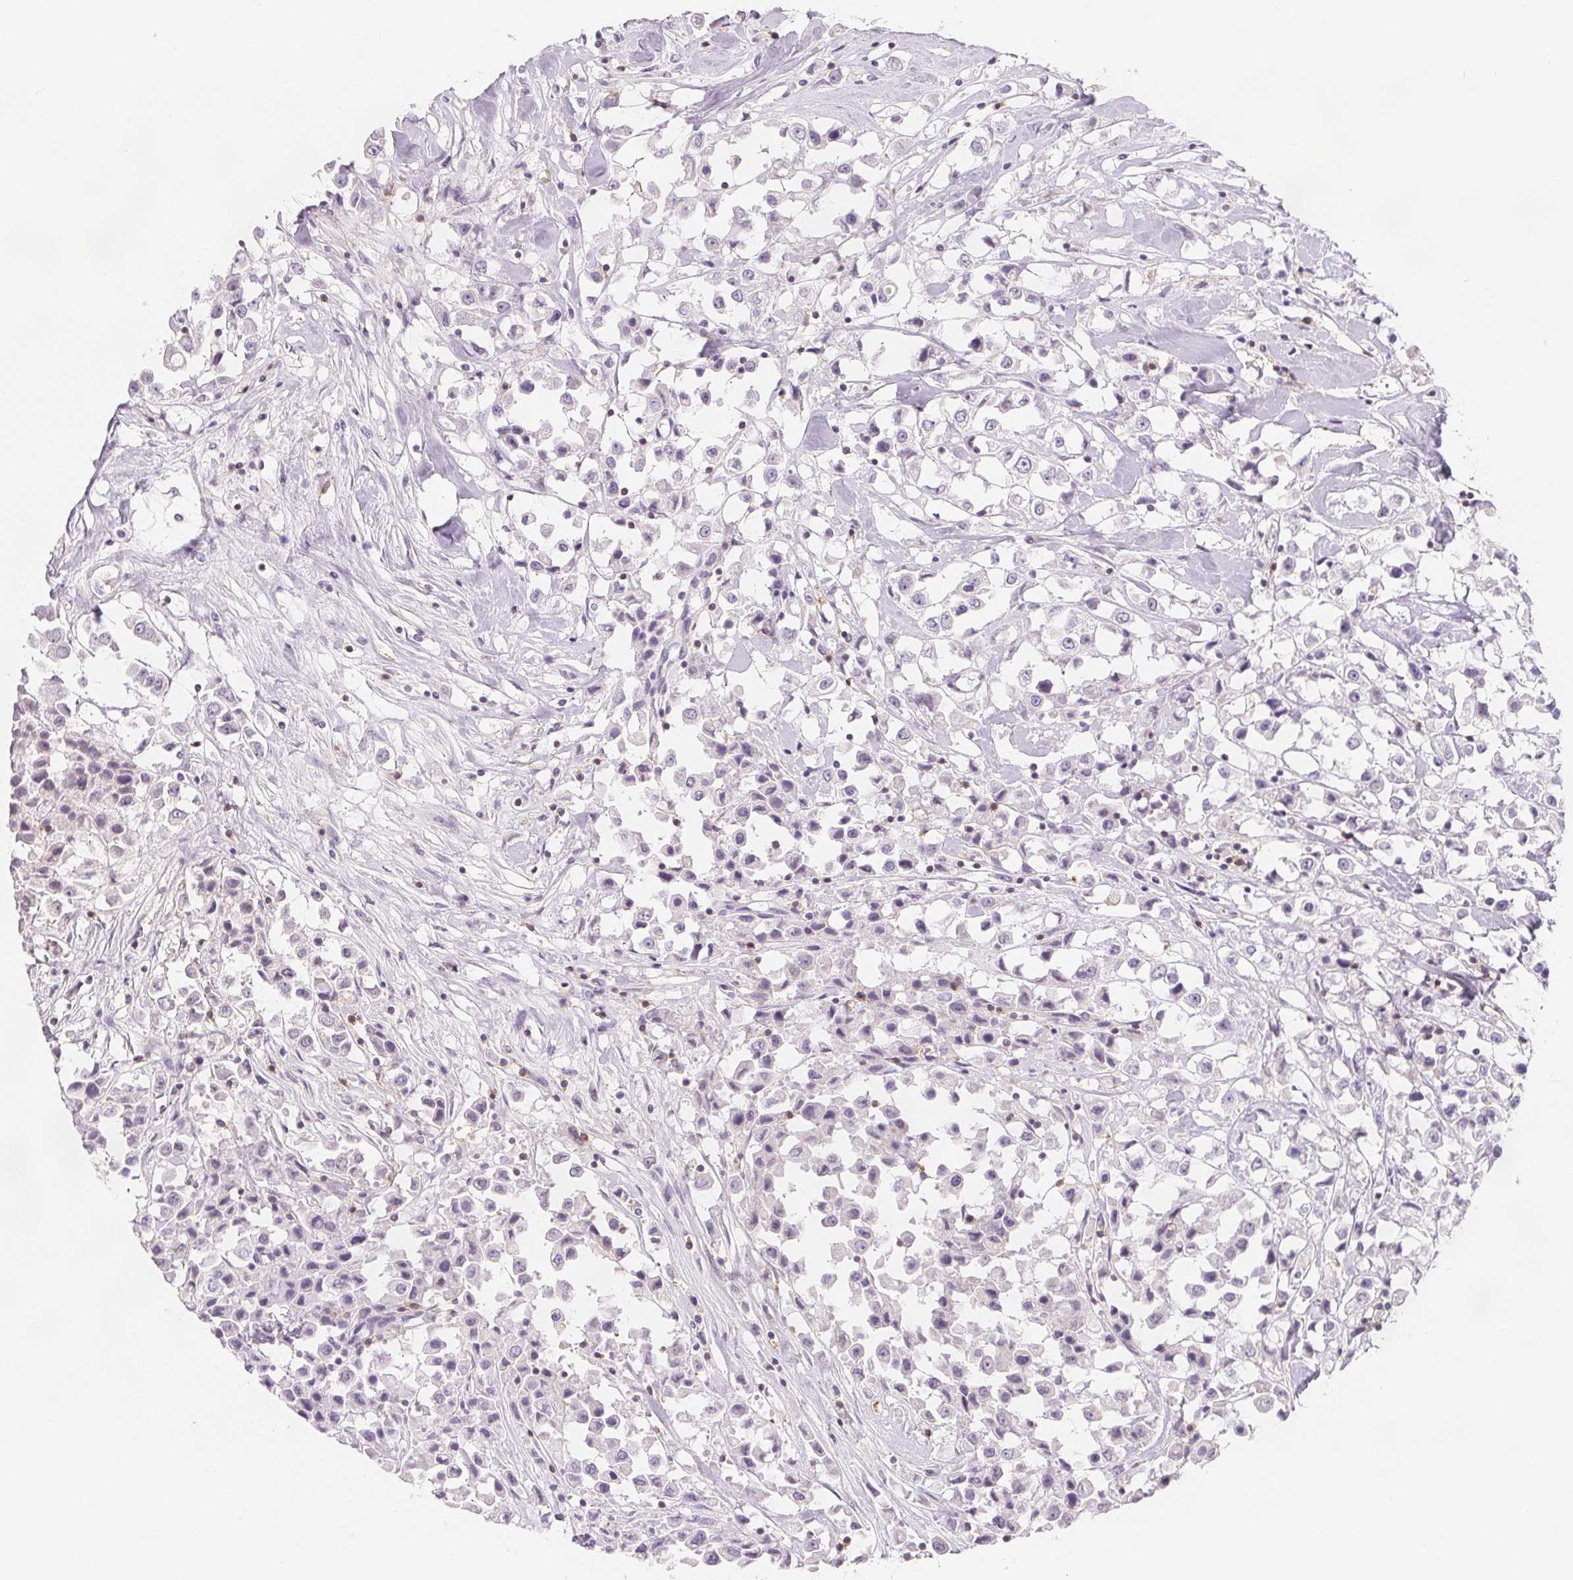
{"staining": {"intensity": "negative", "quantity": "none", "location": "none"}, "tissue": "breast cancer", "cell_type": "Tumor cells", "image_type": "cancer", "snomed": [{"axis": "morphology", "description": "Duct carcinoma"}, {"axis": "topography", "description": "Breast"}], "caption": "DAB immunohistochemical staining of human breast cancer (invasive ductal carcinoma) exhibits no significant staining in tumor cells. Brightfield microscopy of immunohistochemistry (IHC) stained with DAB (brown) and hematoxylin (blue), captured at high magnification.", "gene": "CD69", "patient": {"sex": "female", "age": 61}}